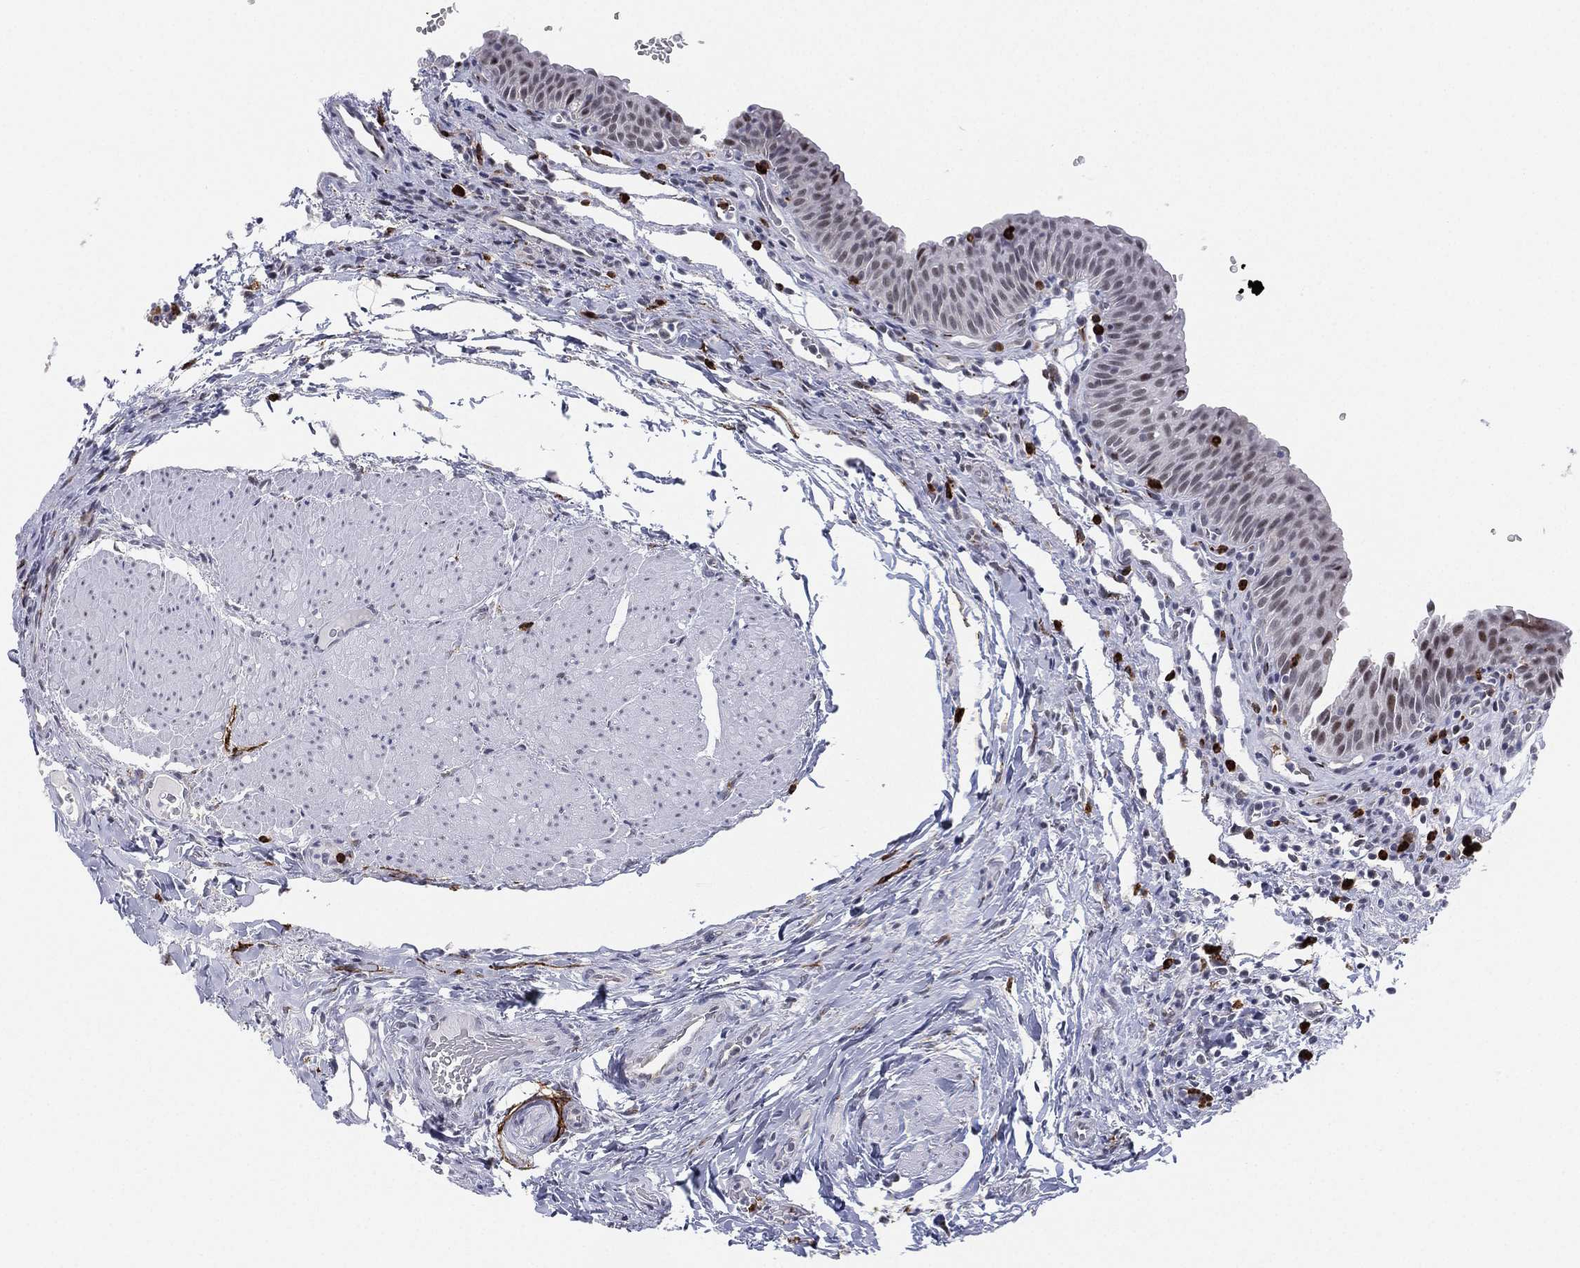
{"staining": {"intensity": "moderate", "quantity": "<25%", "location": "nuclear"}, "tissue": "urinary bladder", "cell_type": "Urothelial cells", "image_type": "normal", "snomed": [{"axis": "morphology", "description": "Normal tissue, NOS"}, {"axis": "topography", "description": "Urinary bladder"}], "caption": "IHC of benign human urinary bladder reveals low levels of moderate nuclear positivity in approximately <25% of urothelial cells. Using DAB (3,3'-diaminobenzidine) (brown) and hematoxylin (blue) stains, captured at high magnification using brightfield microscopy.", "gene": "CD177", "patient": {"sex": "male", "age": 66}}